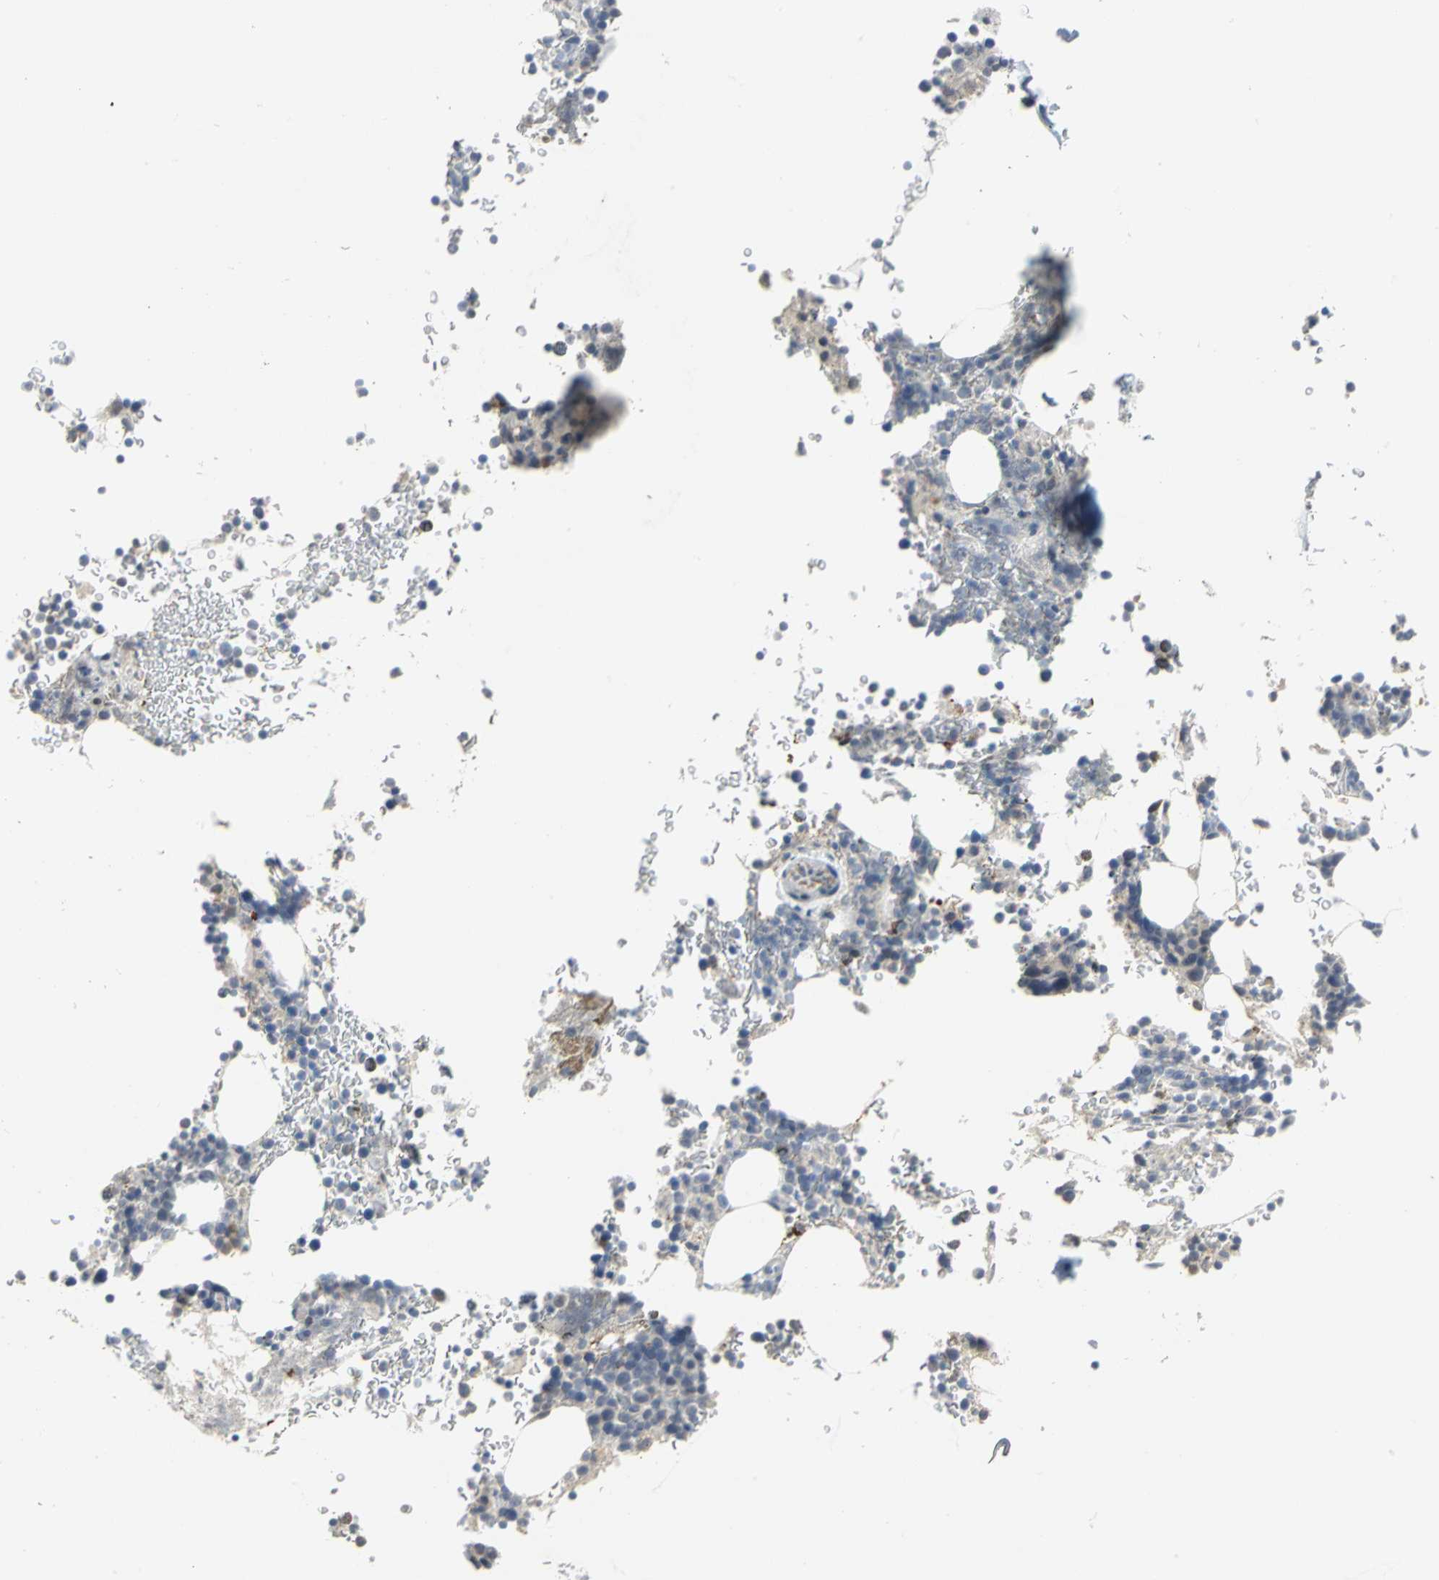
{"staining": {"intensity": "moderate", "quantity": "<25%", "location": "cytoplasmic/membranous"}, "tissue": "bone marrow", "cell_type": "Hematopoietic cells", "image_type": "normal", "snomed": [{"axis": "morphology", "description": "Normal tissue, NOS"}, {"axis": "topography", "description": "Bone marrow"}], "caption": "Protein staining reveals moderate cytoplasmic/membranous staining in approximately <25% of hematopoietic cells in unremarkable bone marrow.", "gene": "ZIC1", "patient": {"sex": "female", "age": 73}}